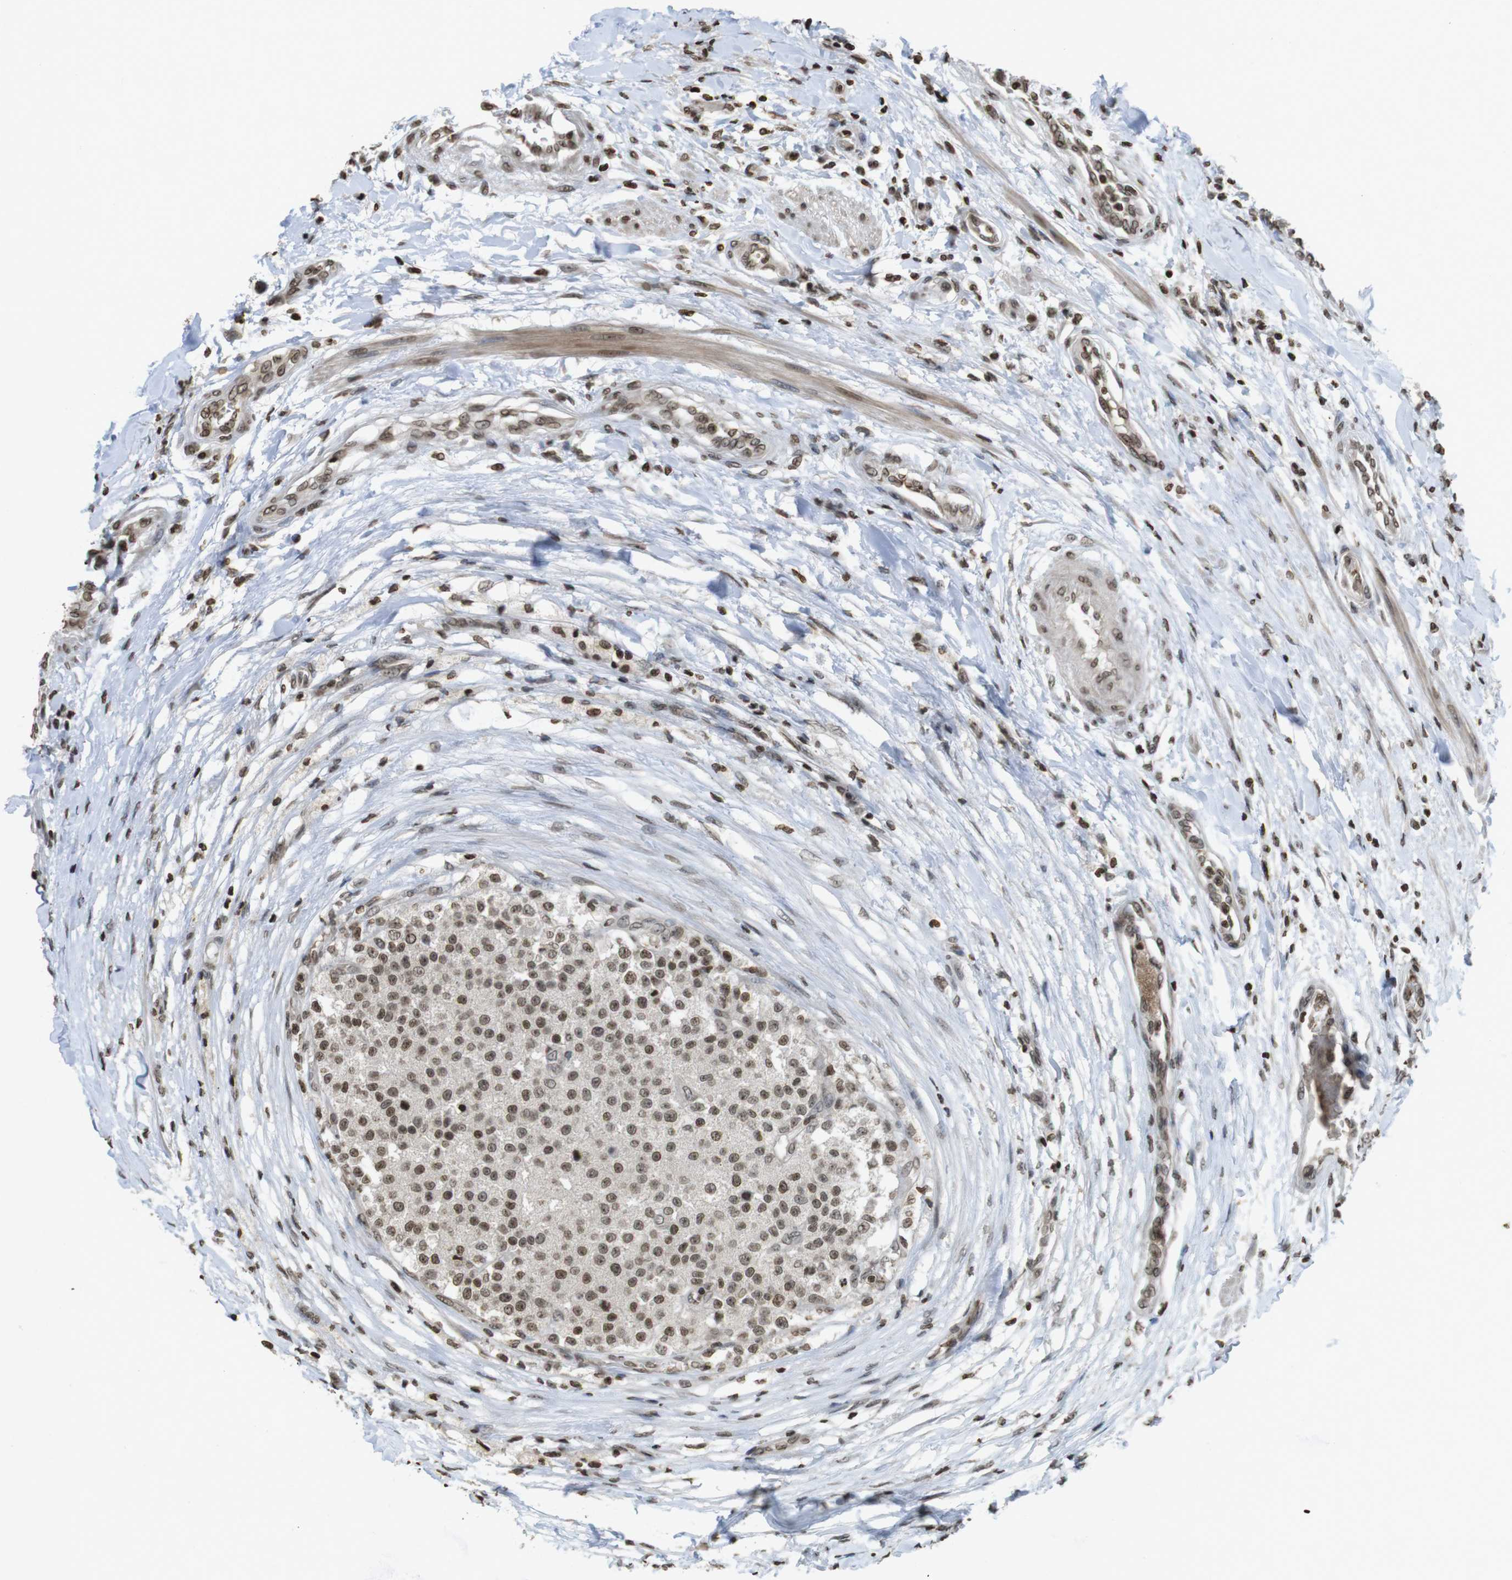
{"staining": {"intensity": "moderate", "quantity": ">75%", "location": "cytoplasmic/membranous,nuclear"}, "tissue": "testis cancer", "cell_type": "Tumor cells", "image_type": "cancer", "snomed": [{"axis": "morphology", "description": "Seminoma, NOS"}, {"axis": "topography", "description": "Testis"}], "caption": "IHC histopathology image of human seminoma (testis) stained for a protein (brown), which displays medium levels of moderate cytoplasmic/membranous and nuclear positivity in approximately >75% of tumor cells.", "gene": "FOXA3", "patient": {"sex": "male", "age": 59}}